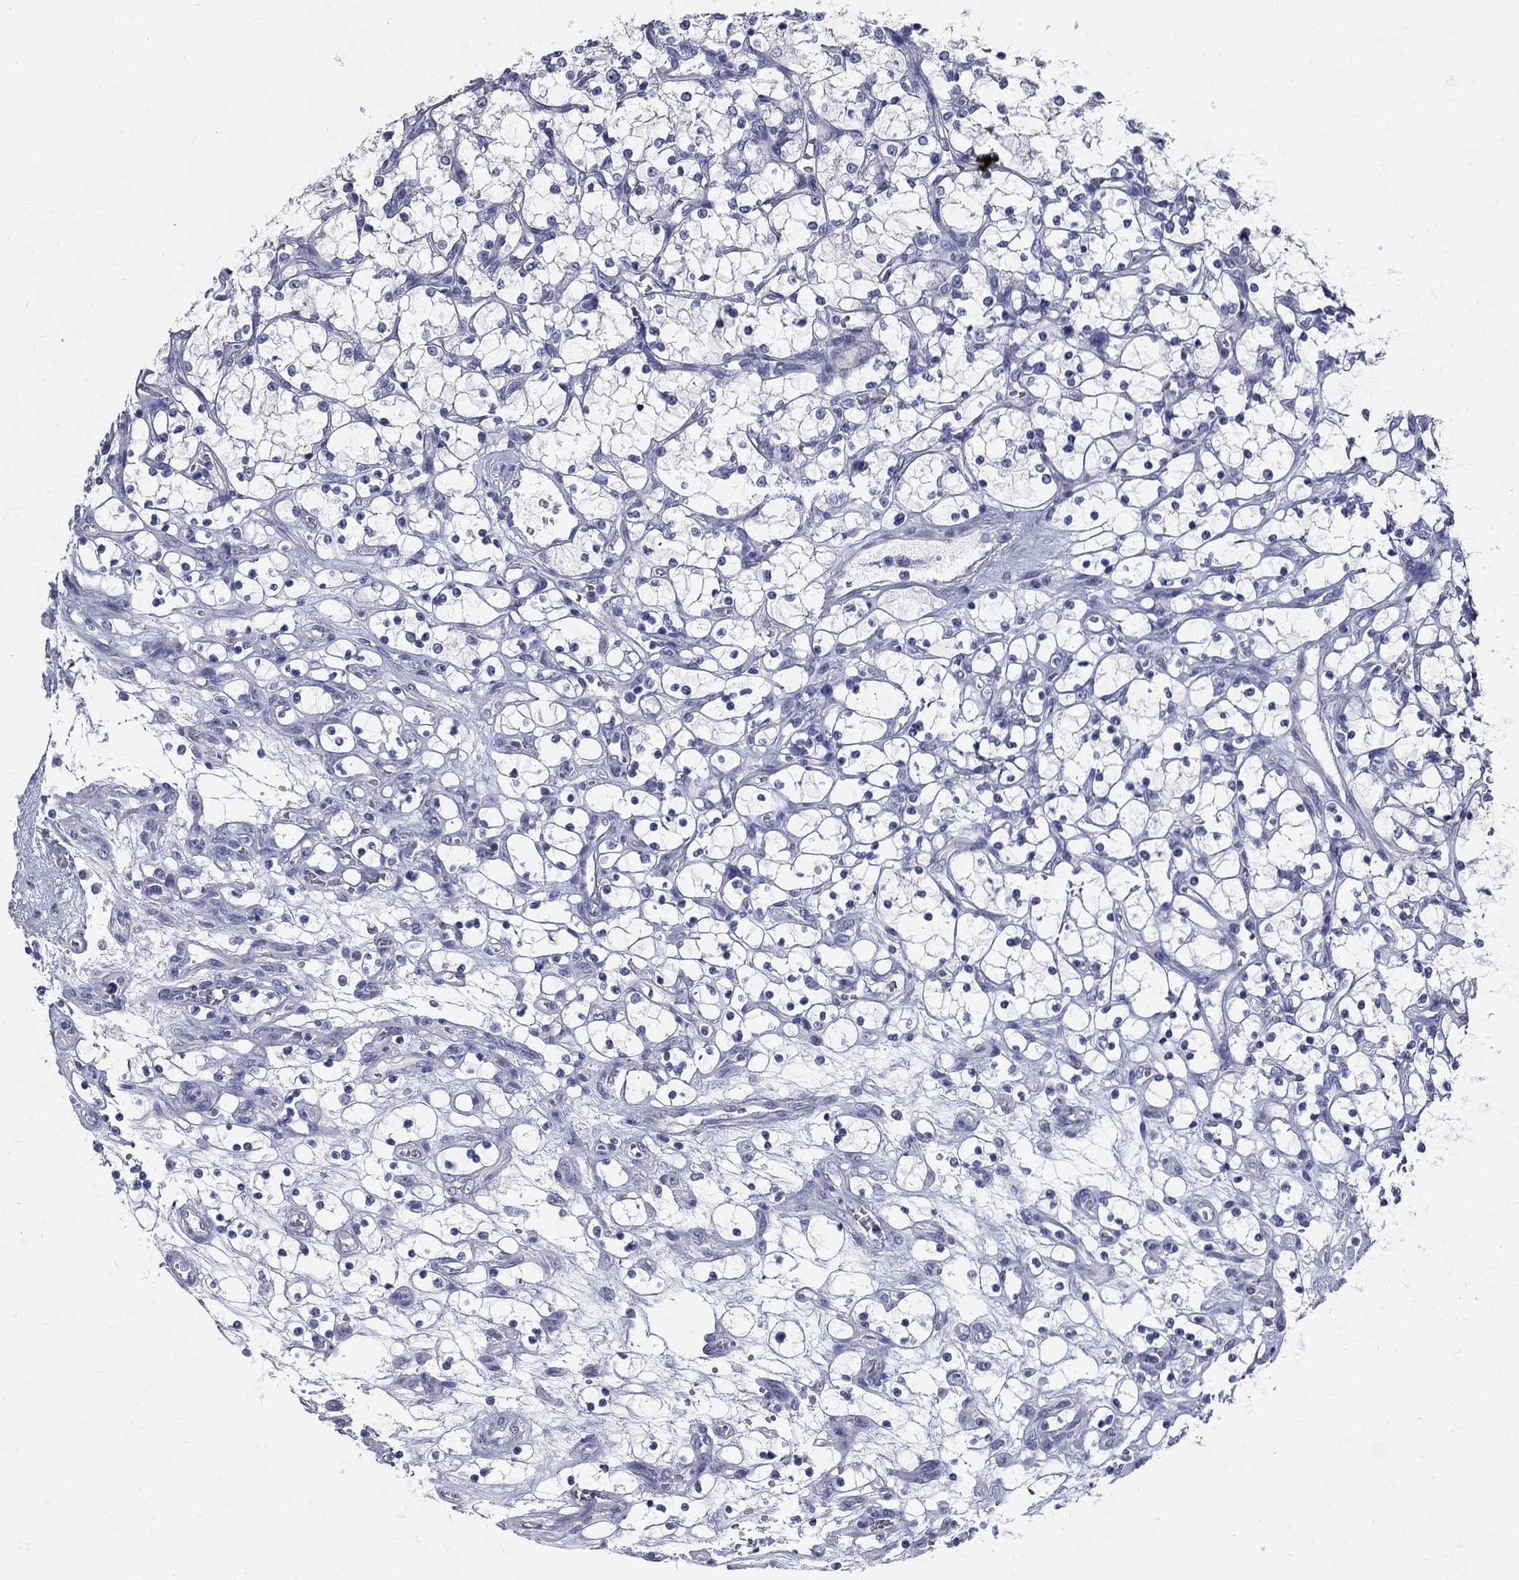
{"staining": {"intensity": "negative", "quantity": "none", "location": "none"}, "tissue": "renal cancer", "cell_type": "Tumor cells", "image_type": "cancer", "snomed": [{"axis": "morphology", "description": "Adenocarcinoma, NOS"}, {"axis": "topography", "description": "Kidney"}], "caption": "Tumor cells show no significant protein positivity in renal adenocarcinoma. (DAB (3,3'-diaminobenzidine) IHC, high magnification).", "gene": "TGM4", "patient": {"sex": "female", "age": 69}}